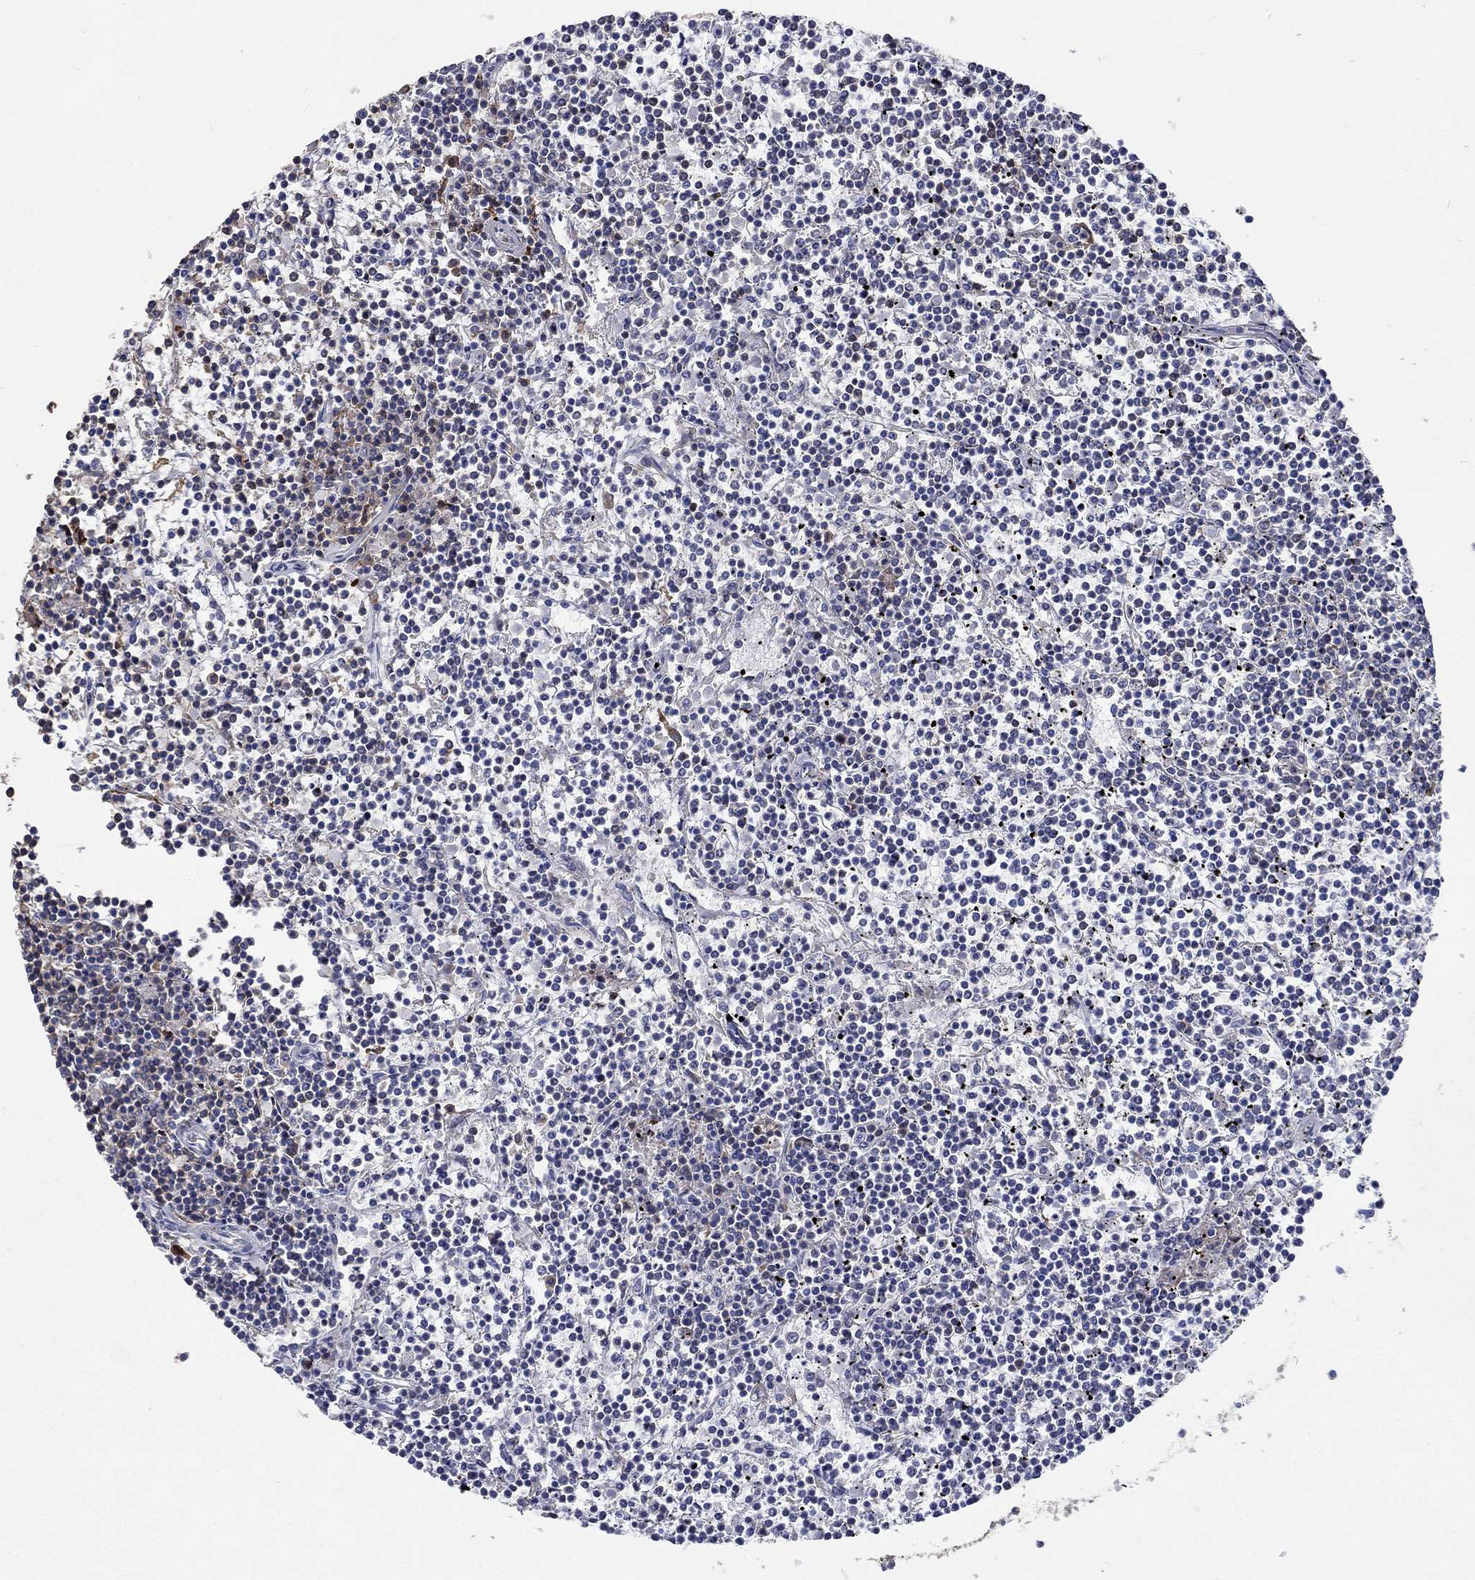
{"staining": {"intensity": "negative", "quantity": "none", "location": "none"}, "tissue": "lymphoma", "cell_type": "Tumor cells", "image_type": "cancer", "snomed": [{"axis": "morphology", "description": "Malignant lymphoma, non-Hodgkin's type, Low grade"}, {"axis": "topography", "description": "Spleen"}], "caption": "There is no significant positivity in tumor cells of lymphoma. (DAB (3,3'-diaminobenzidine) immunohistochemistry visualized using brightfield microscopy, high magnification).", "gene": "TNFAIP8L3", "patient": {"sex": "female", "age": 19}}